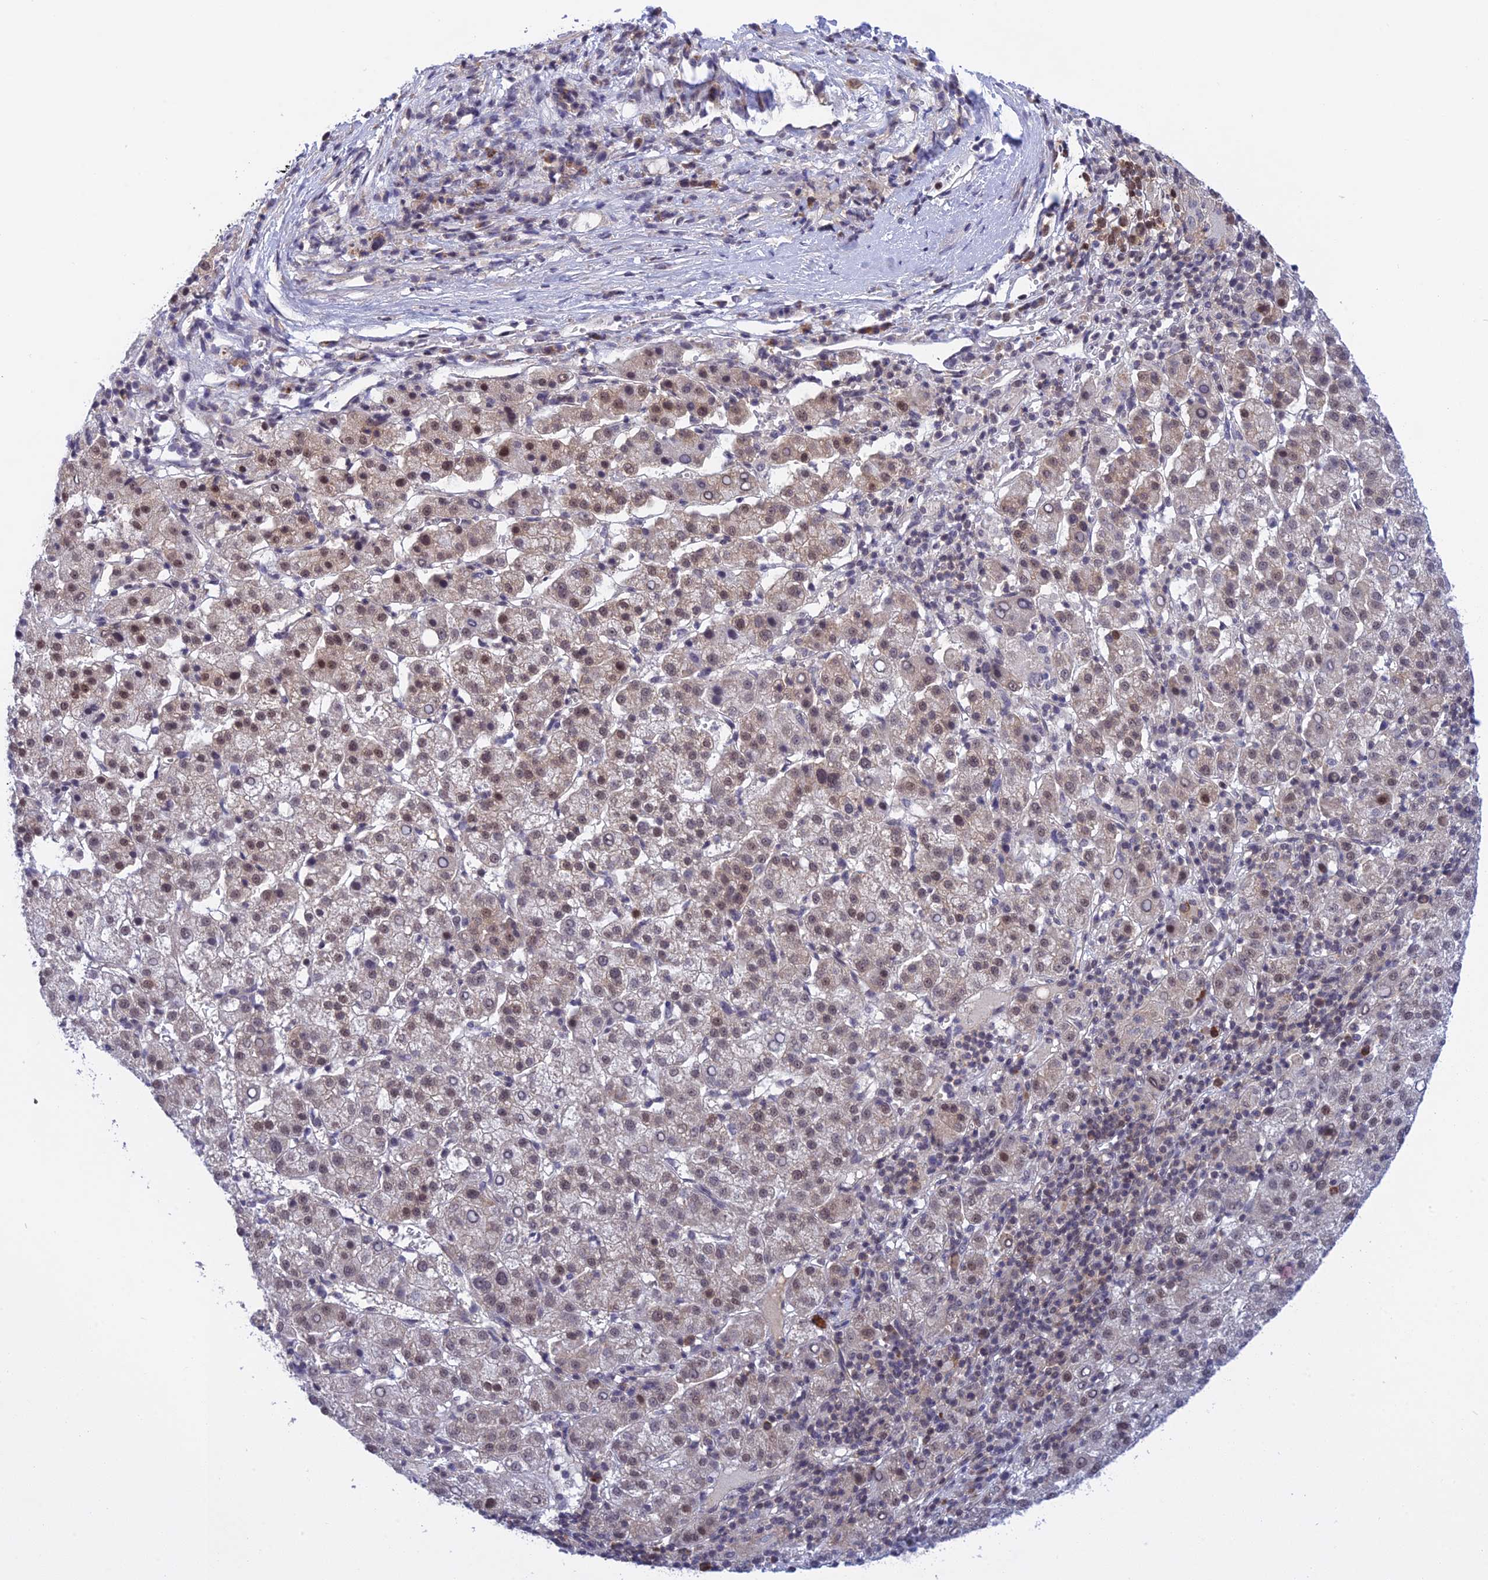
{"staining": {"intensity": "moderate", "quantity": "<25%", "location": "nuclear"}, "tissue": "liver cancer", "cell_type": "Tumor cells", "image_type": "cancer", "snomed": [{"axis": "morphology", "description": "Carcinoma, Hepatocellular, NOS"}, {"axis": "topography", "description": "Liver"}], "caption": "A micrograph of human liver cancer stained for a protein displays moderate nuclear brown staining in tumor cells.", "gene": "TCEA1", "patient": {"sex": "female", "age": 58}}